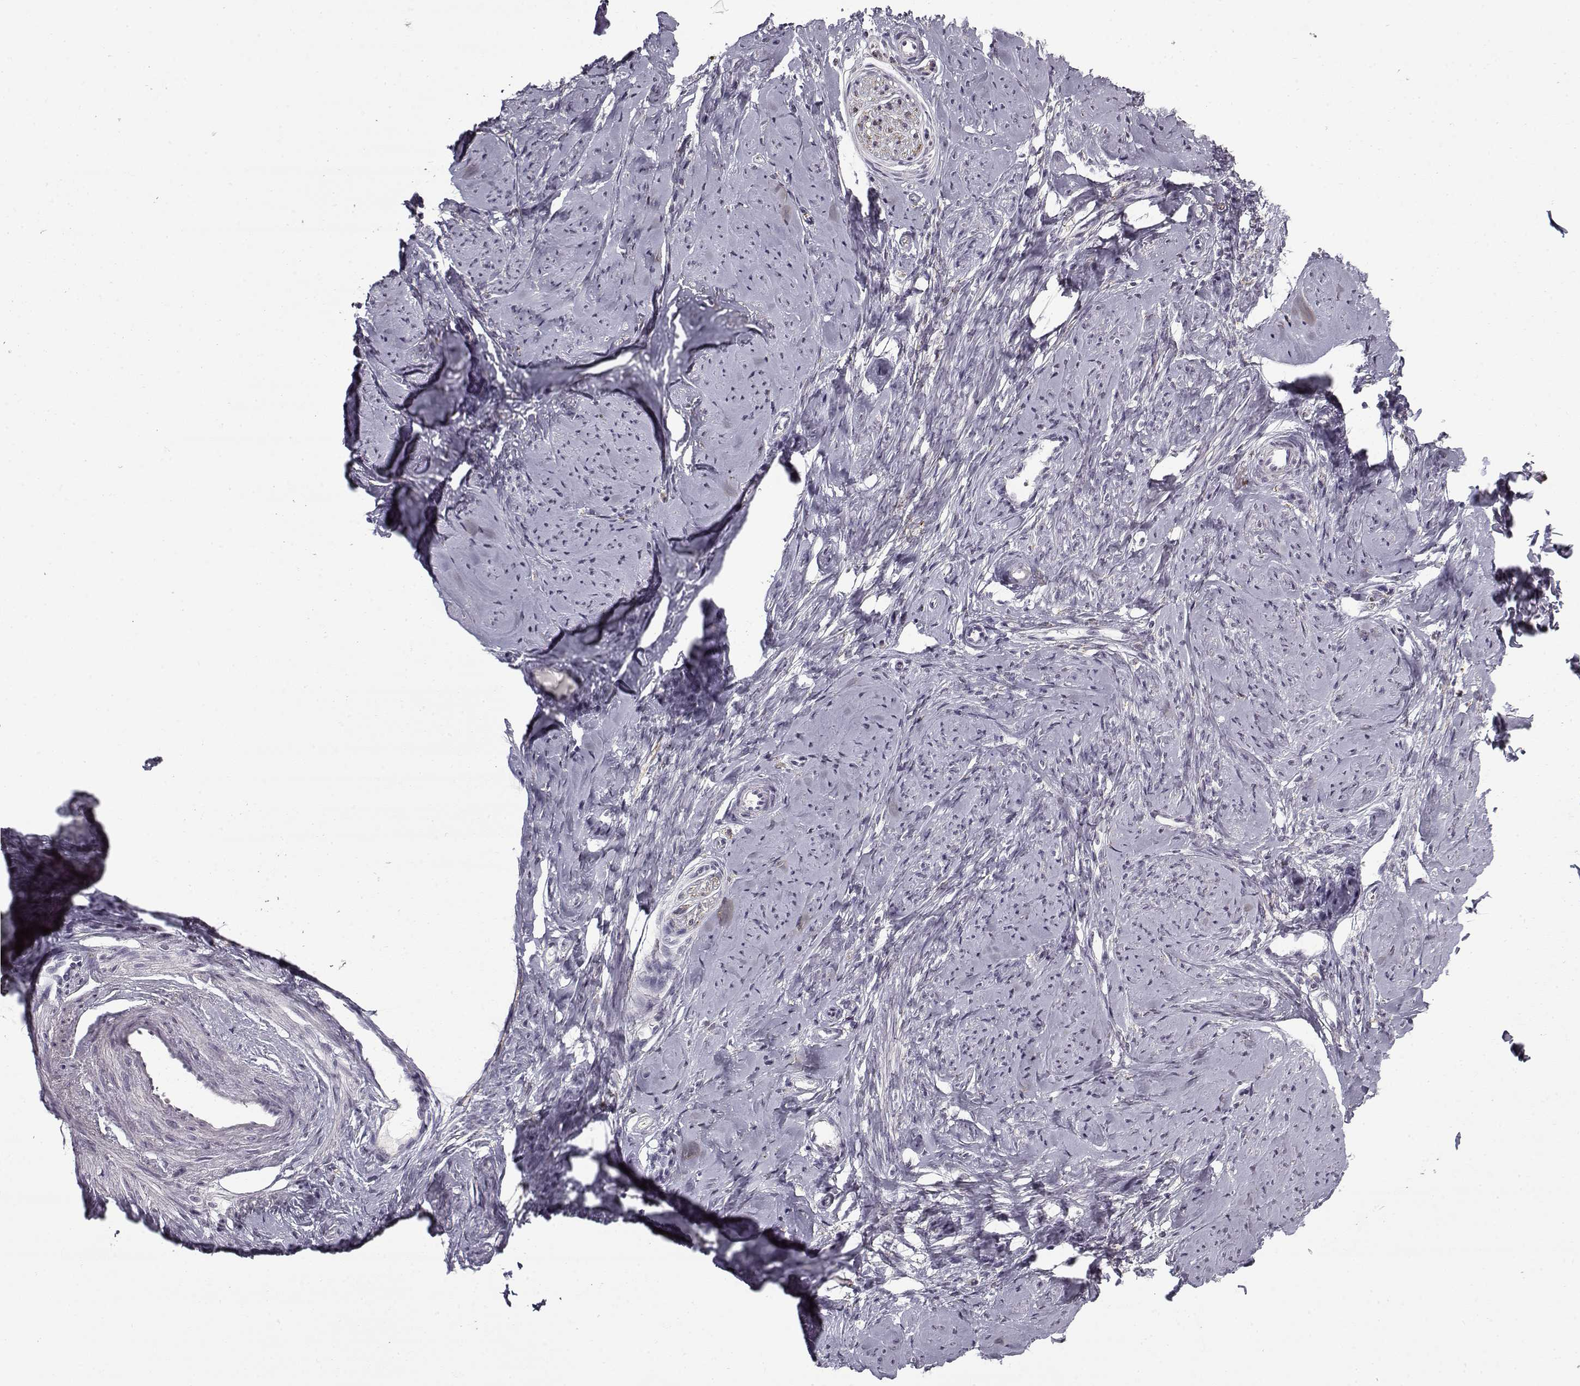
{"staining": {"intensity": "negative", "quantity": "none", "location": "none"}, "tissue": "smooth muscle", "cell_type": "Smooth muscle cells", "image_type": "normal", "snomed": [{"axis": "morphology", "description": "Normal tissue, NOS"}, {"axis": "topography", "description": "Smooth muscle"}], "caption": "Immunohistochemistry (IHC) histopathology image of benign smooth muscle stained for a protein (brown), which displays no expression in smooth muscle cells. Nuclei are stained in blue.", "gene": "SNCA", "patient": {"sex": "female", "age": 48}}